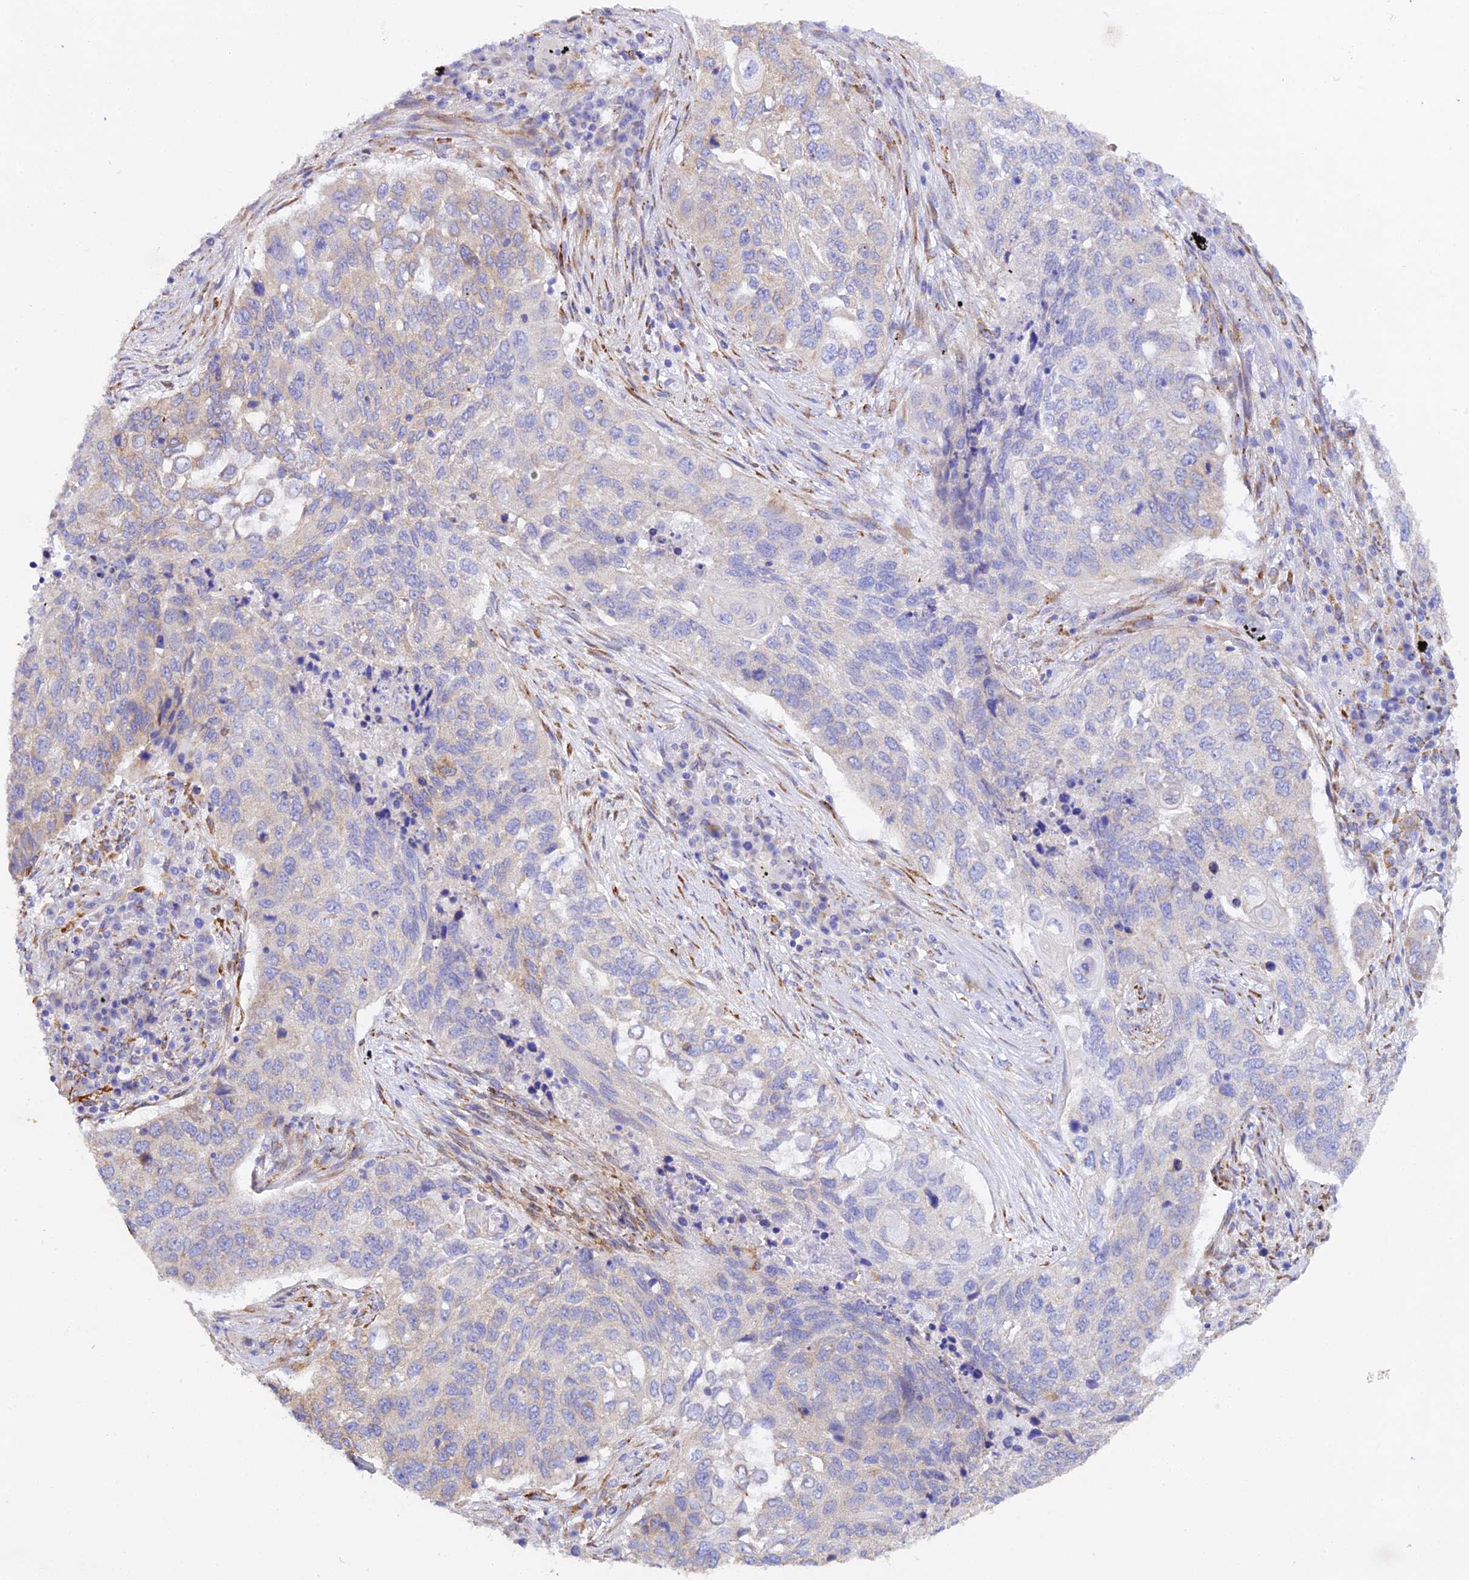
{"staining": {"intensity": "negative", "quantity": "none", "location": "none"}, "tissue": "lung cancer", "cell_type": "Tumor cells", "image_type": "cancer", "snomed": [{"axis": "morphology", "description": "Squamous cell carcinoma, NOS"}, {"axis": "topography", "description": "Lung"}], "caption": "This is a micrograph of immunohistochemistry (IHC) staining of squamous cell carcinoma (lung), which shows no staining in tumor cells.", "gene": "CFAP45", "patient": {"sex": "female", "age": 63}}